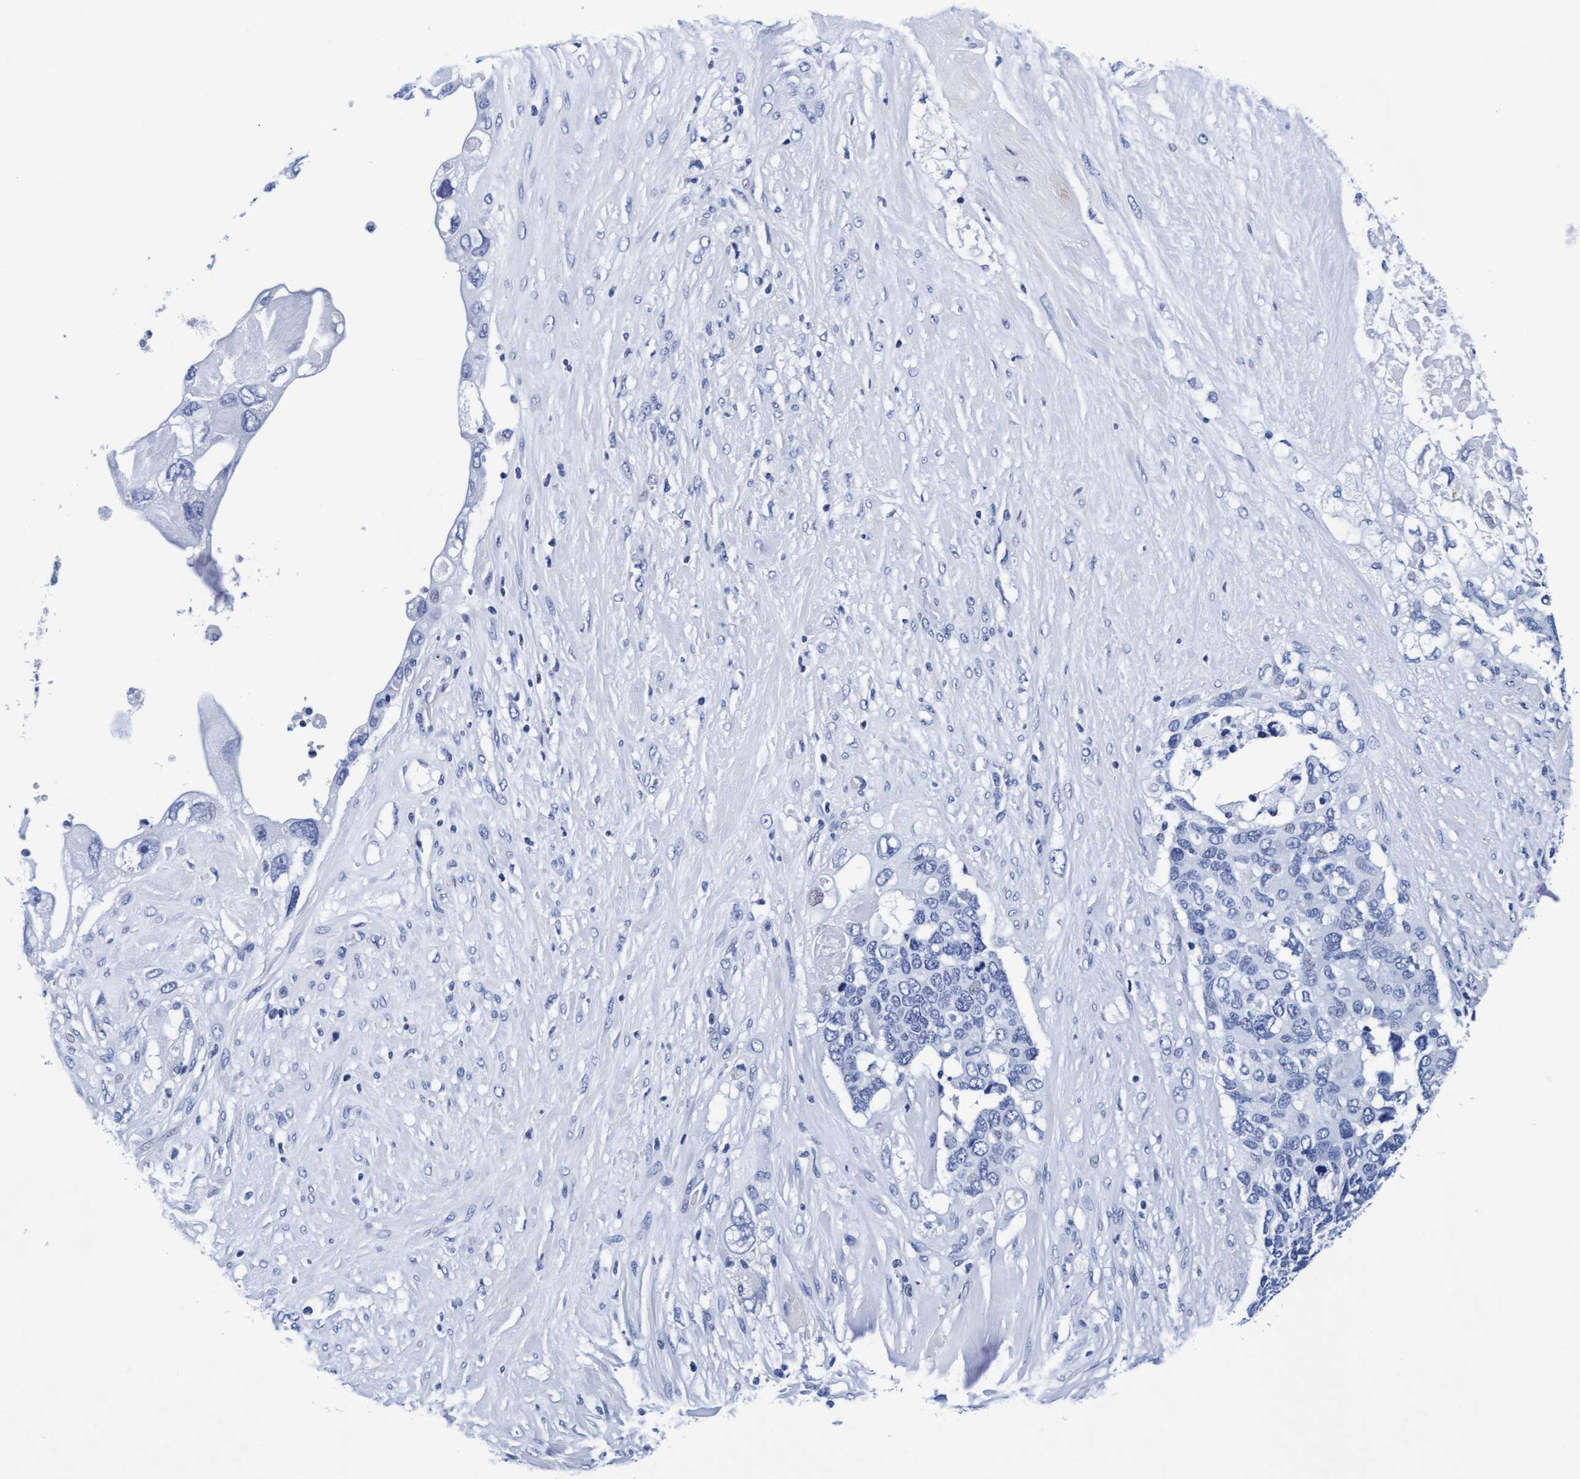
{"staining": {"intensity": "negative", "quantity": "none", "location": "none"}, "tissue": "pancreatic cancer", "cell_type": "Tumor cells", "image_type": "cancer", "snomed": [{"axis": "morphology", "description": "Adenocarcinoma, NOS"}, {"axis": "topography", "description": "Pancreas"}], "caption": "Pancreatic adenocarcinoma was stained to show a protein in brown. There is no significant expression in tumor cells. (DAB (3,3'-diaminobenzidine) IHC visualized using brightfield microscopy, high magnification).", "gene": "ARSG", "patient": {"sex": "female", "age": 56}}